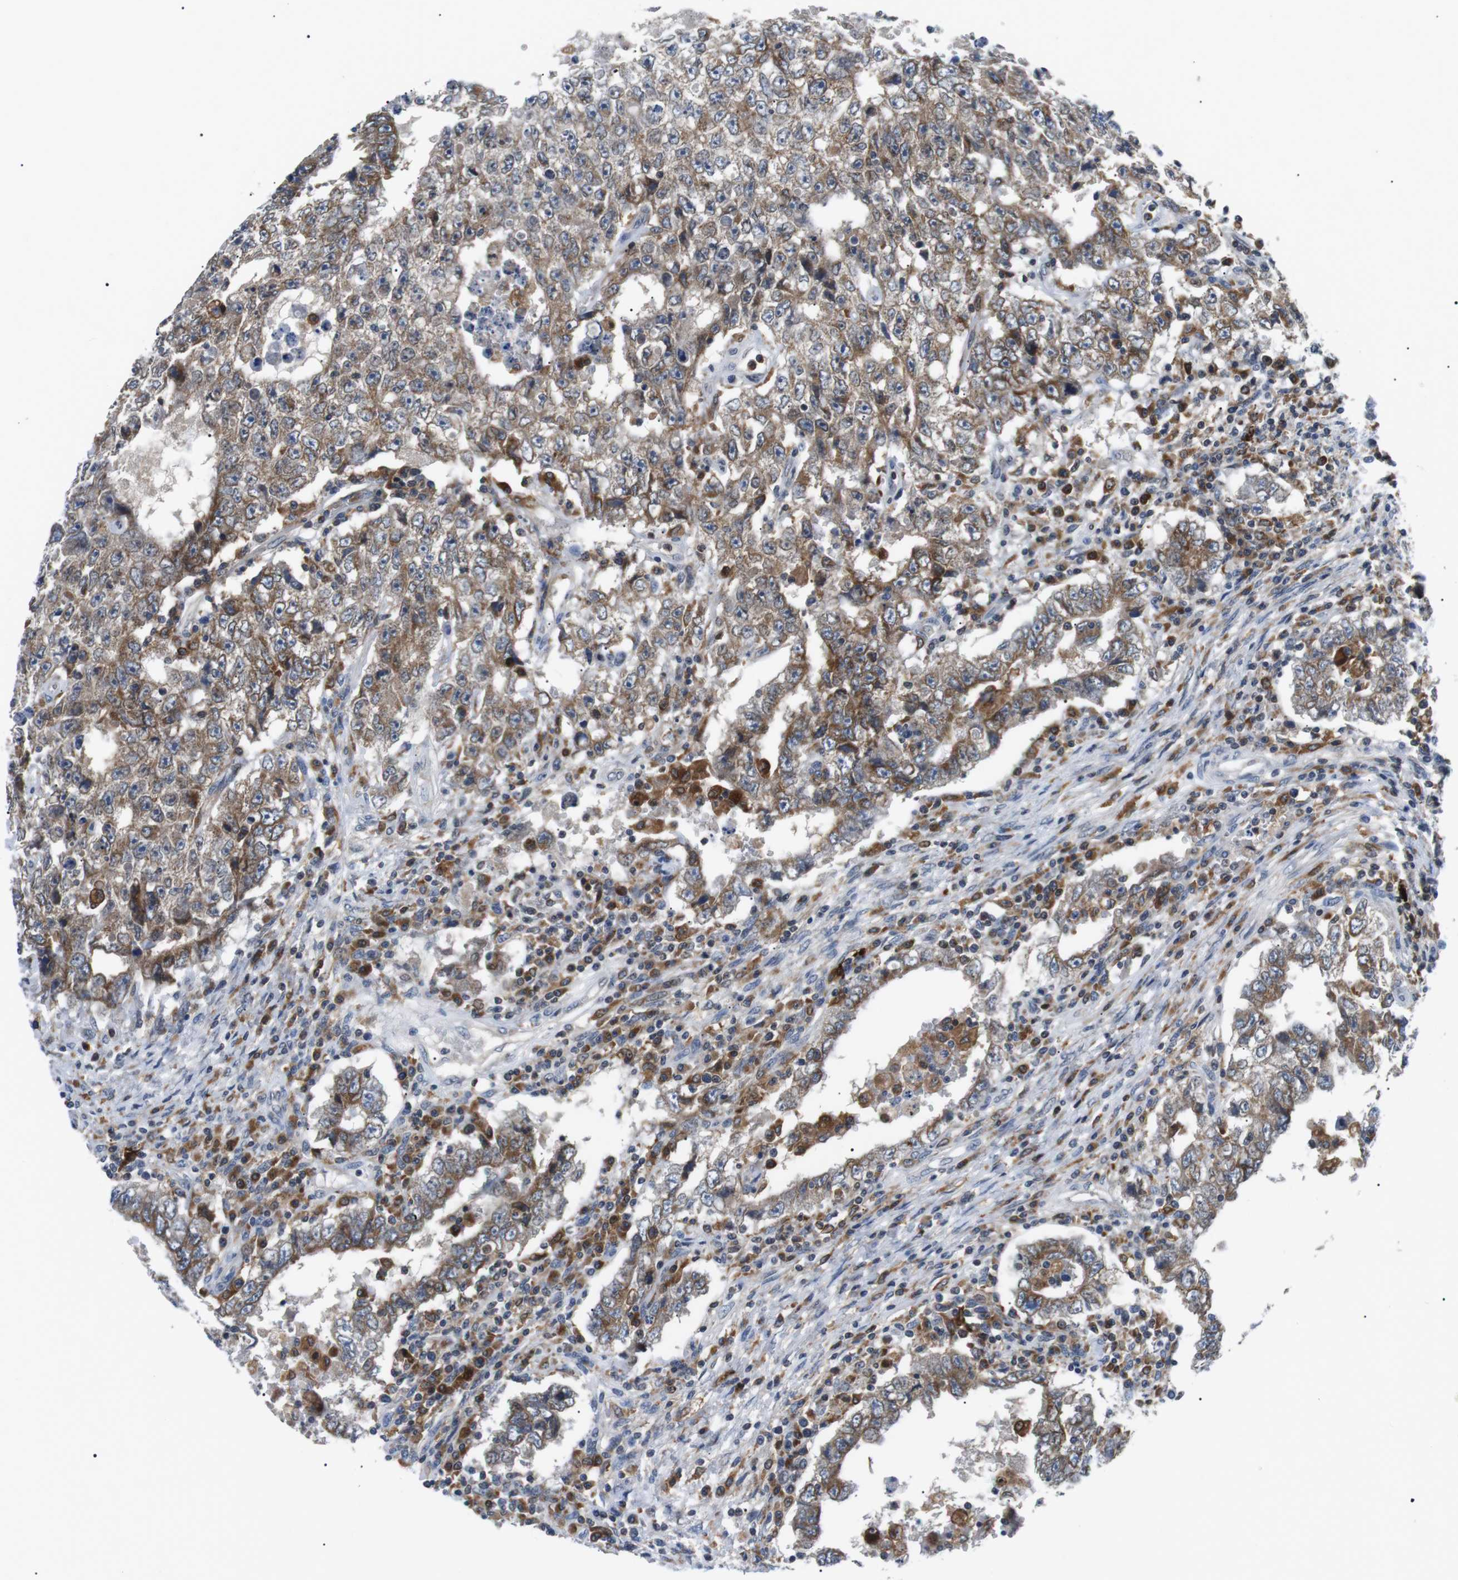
{"staining": {"intensity": "moderate", "quantity": ">75%", "location": "cytoplasmic/membranous"}, "tissue": "testis cancer", "cell_type": "Tumor cells", "image_type": "cancer", "snomed": [{"axis": "morphology", "description": "Carcinoma, Embryonal, NOS"}, {"axis": "topography", "description": "Testis"}], "caption": "The photomicrograph shows staining of testis cancer (embryonal carcinoma), revealing moderate cytoplasmic/membranous protein positivity (brown color) within tumor cells.", "gene": "RAB9A", "patient": {"sex": "male", "age": 26}}